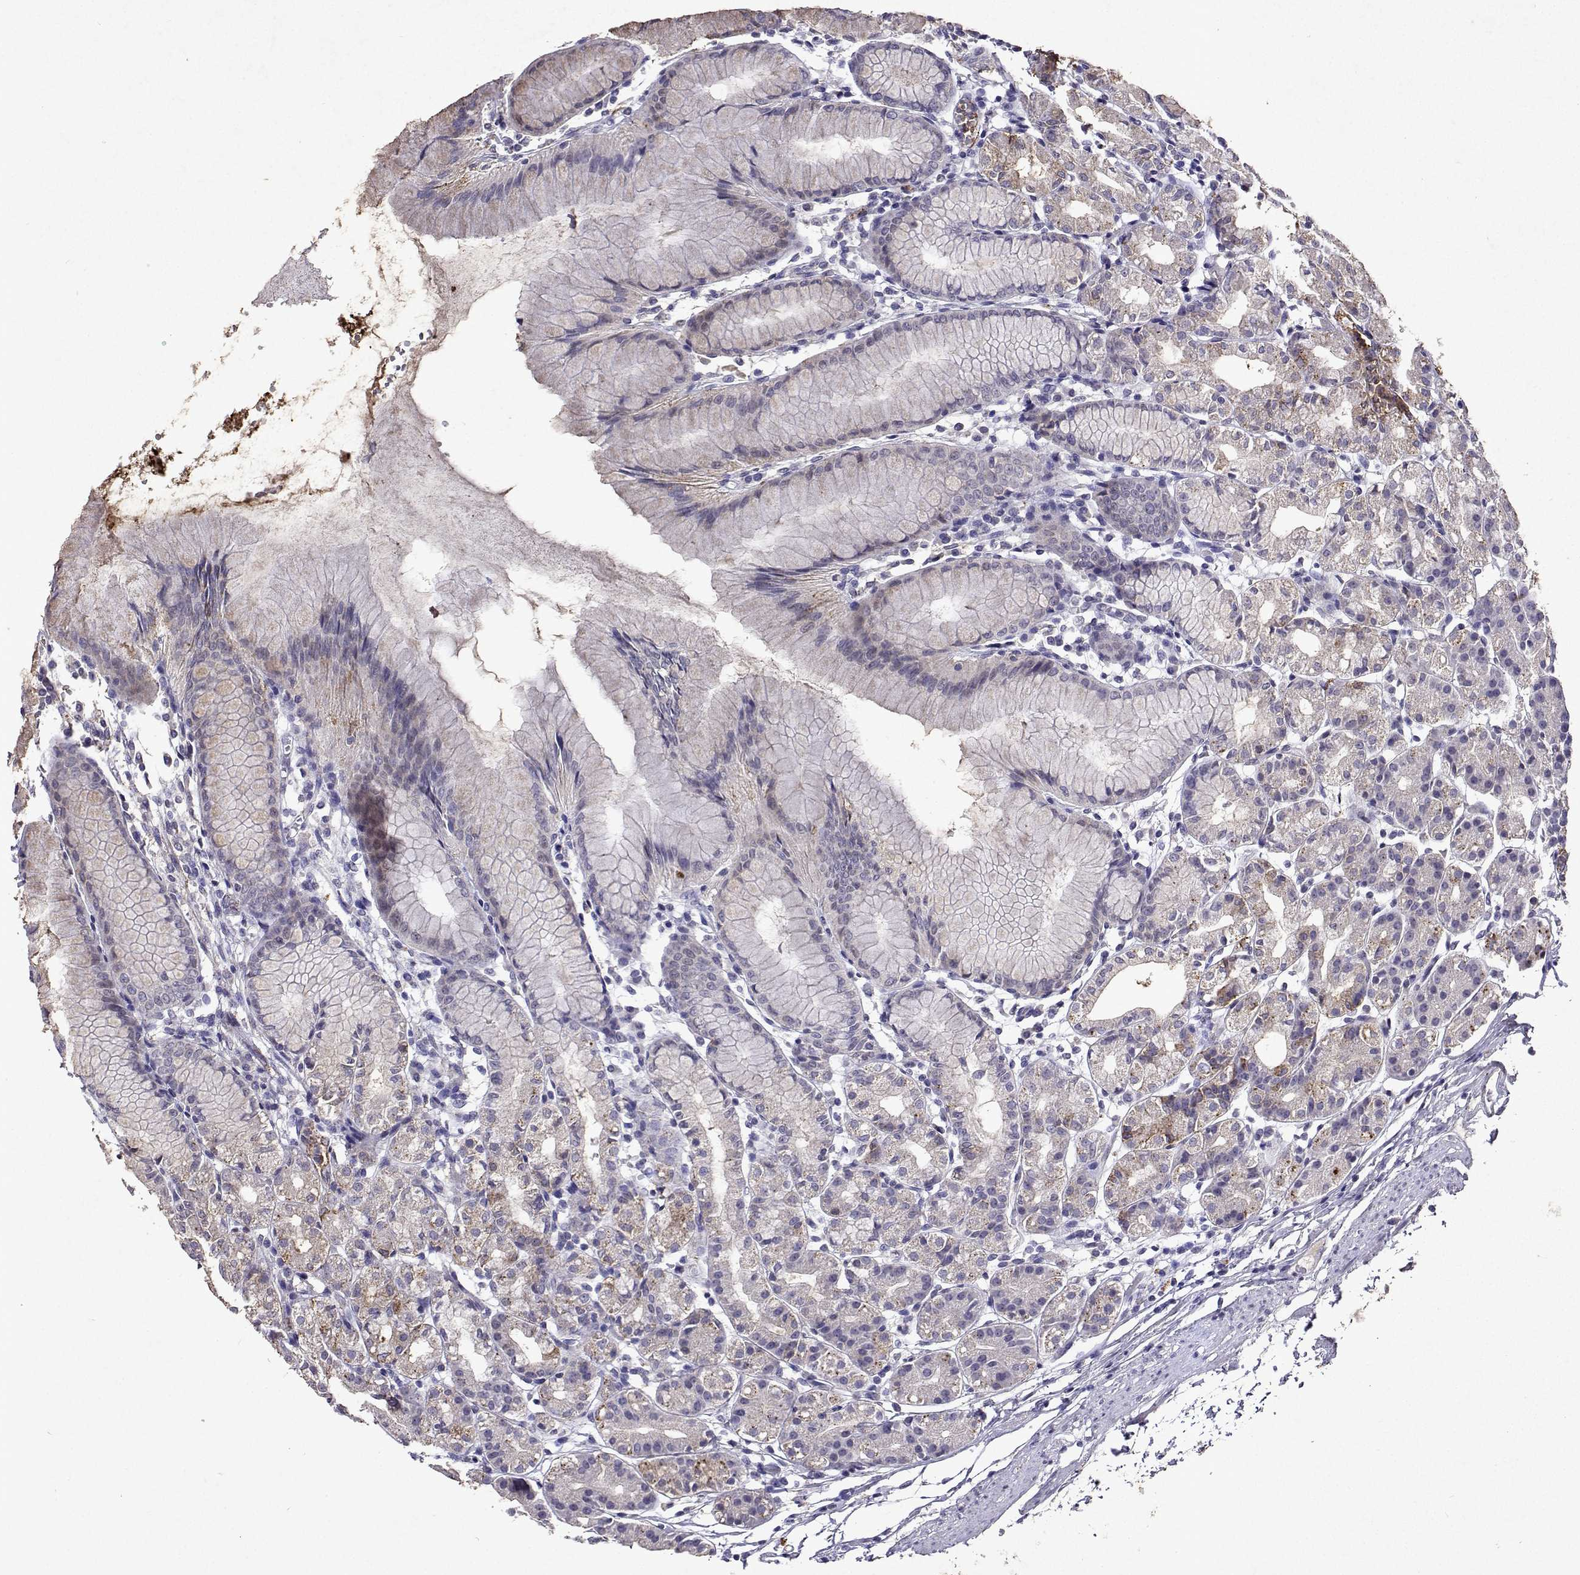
{"staining": {"intensity": "strong", "quantity": "<25%", "location": "cytoplasmic/membranous"}, "tissue": "stomach", "cell_type": "Glandular cells", "image_type": "normal", "snomed": [{"axis": "morphology", "description": "Normal tissue, NOS"}, {"axis": "topography", "description": "Stomach"}], "caption": "A histopathology image showing strong cytoplasmic/membranous expression in approximately <25% of glandular cells in unremarkable stomach, as visualized by brown immunohistochemical staining.", "gene": "DUSP28", "patient": {"sex": "female", "age": 57}}